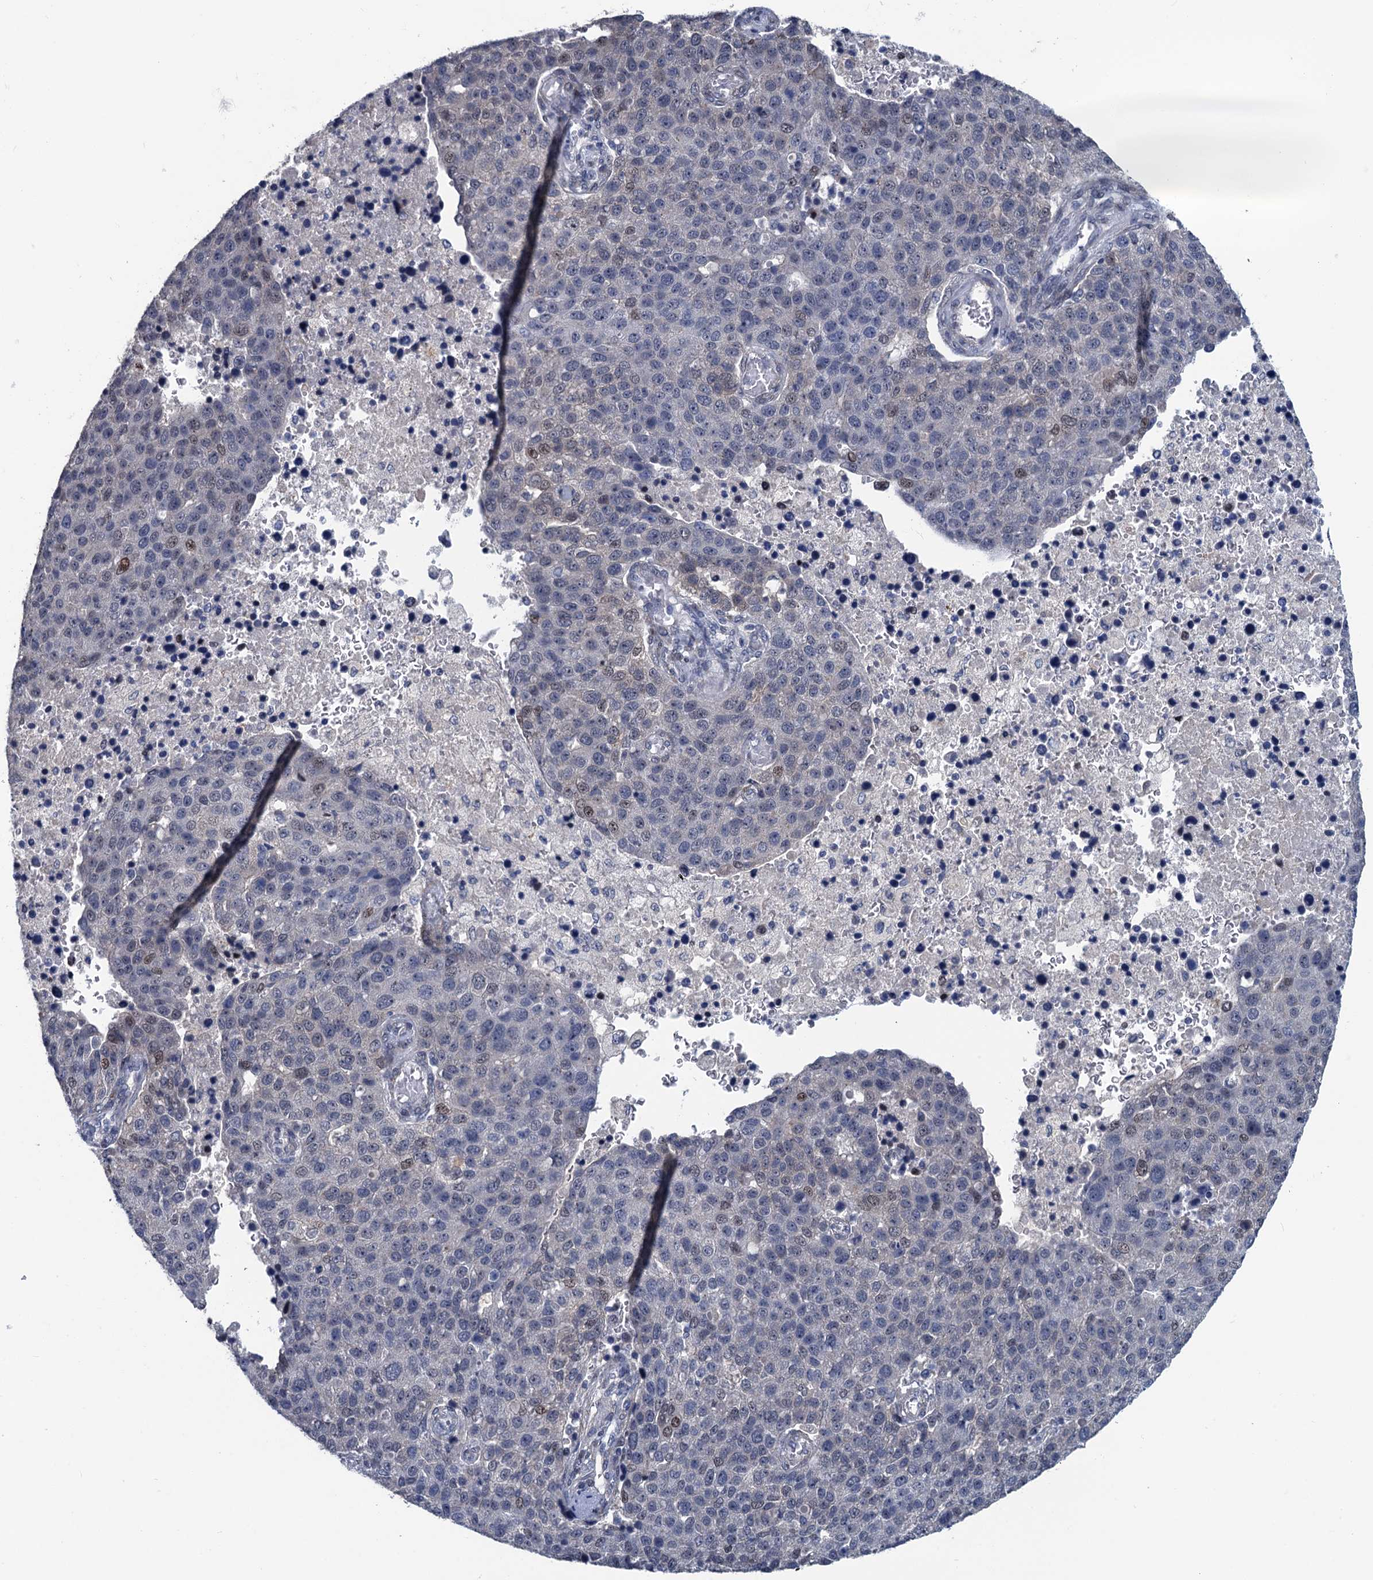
{"staining": {"intensity": "weak", "quantity": "<25%", "location": "nuclear"}, "tissue": "pancreatic cancer", "cell_type": "Tumor cells", "image_type": "cancer", "snomed": [{"axis": "morphology", "description": "Adenocarcinoma, NOS"}, {"axis": "topography", "description": "Pancreas"}], "caption": "Pancreatic cancer (adenocarcinoma) was stained to show a protein in brown. There is no significant positivity in tumor cells. (DAB (3,3'-diaminobenzidine) immunohistochemistry visualized using brightfield microscopy, high magnification).", "gene": "RASSF4", "patient": {"sex": "female", "age": 61}}